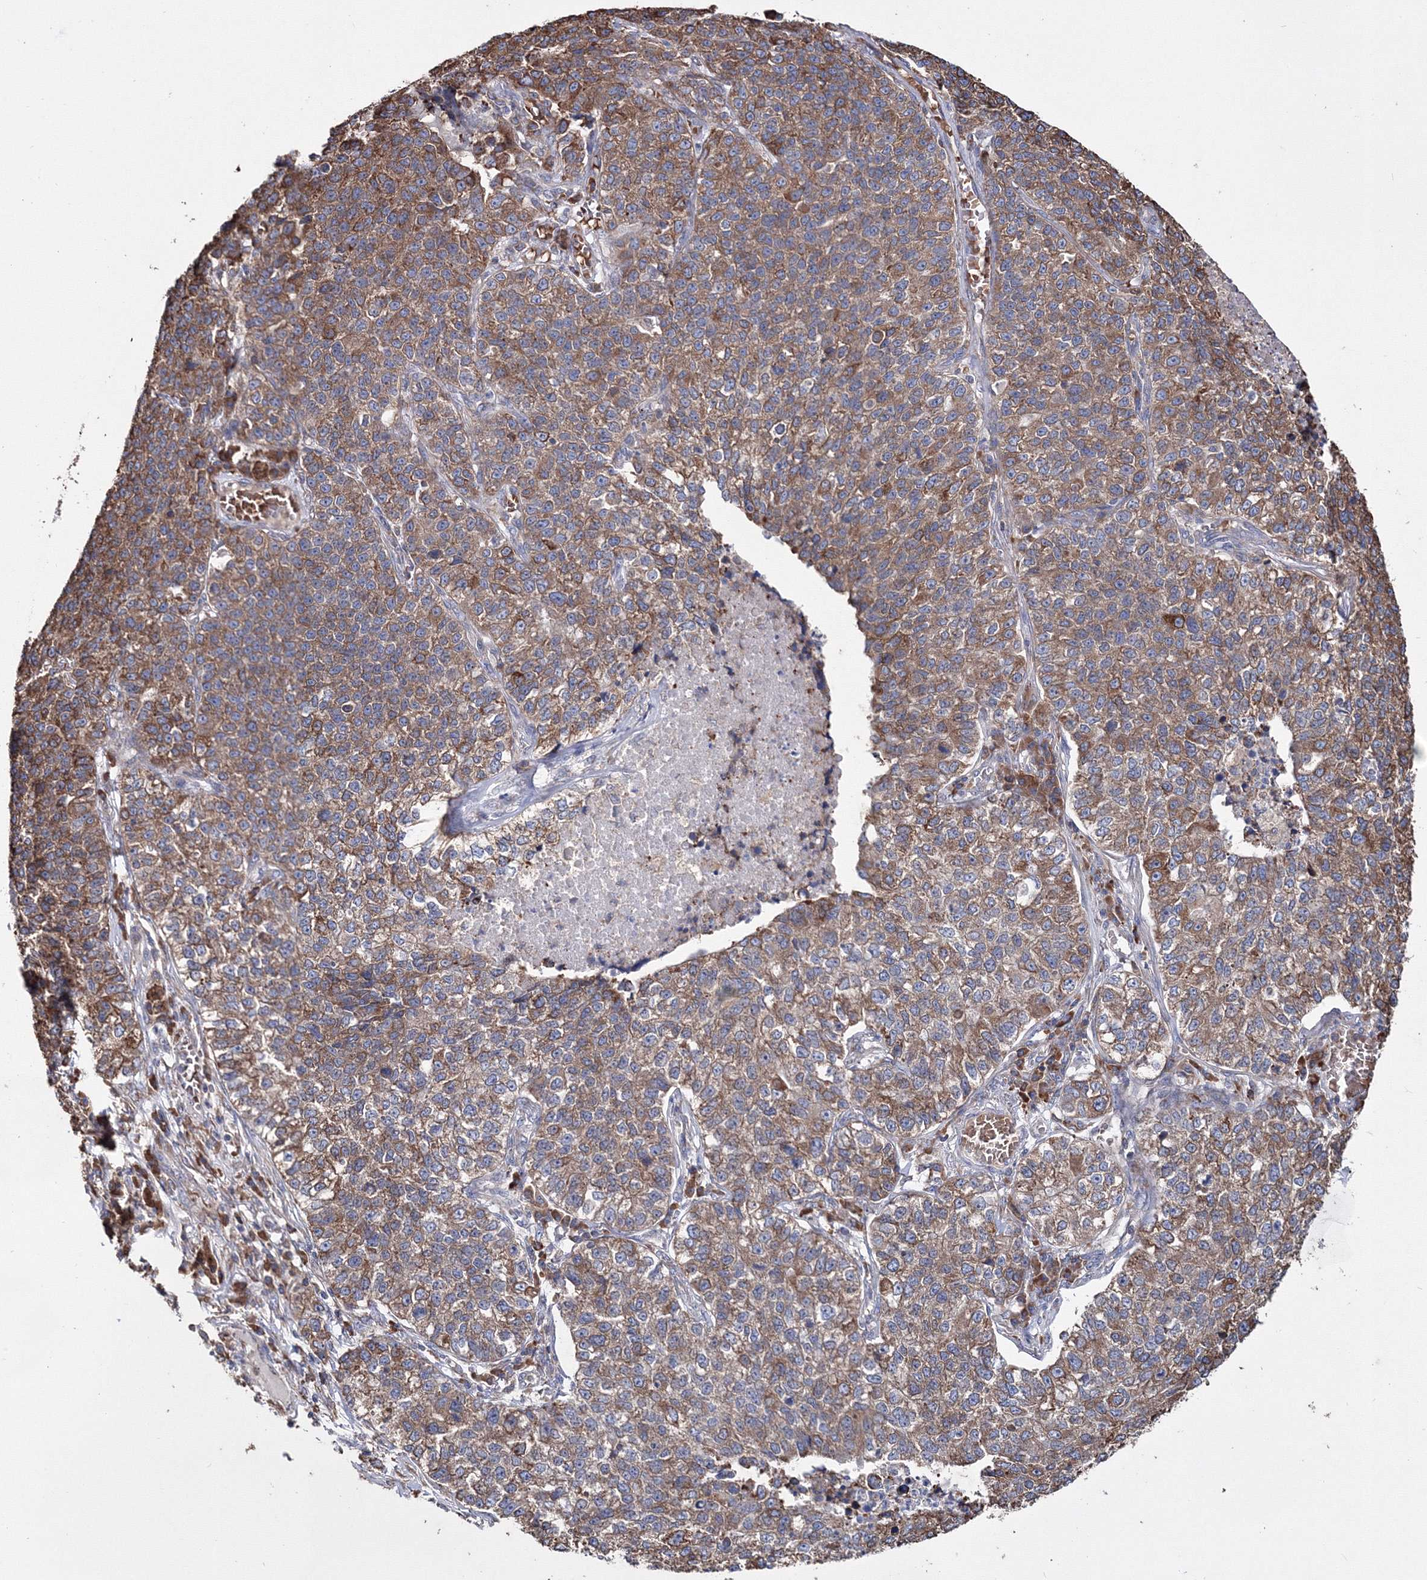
{"staining": {"intensity": "moderate", "quantity": ">75%", "location": "cytoplasmic/membranous"}, "tissue": "lung cancer", "cell_type": "Tumor cells", "image_type": "cancer", "snomed": [{"axis": "morphology", "description": "Adenocarcinoma, NOS"}, {"axis": "topography", "description": "Lung"}], "caption": "Immunohistochemistry histopathology image of adenocarcinoma (lung) stained for a protein (brown), which demonstrates medium levels of moderate cytoplasmic/membranous positivity in approximately >75% of tumor cells.", "gene": "VPS8", "patient": {"sex": "male", "age": 49}}